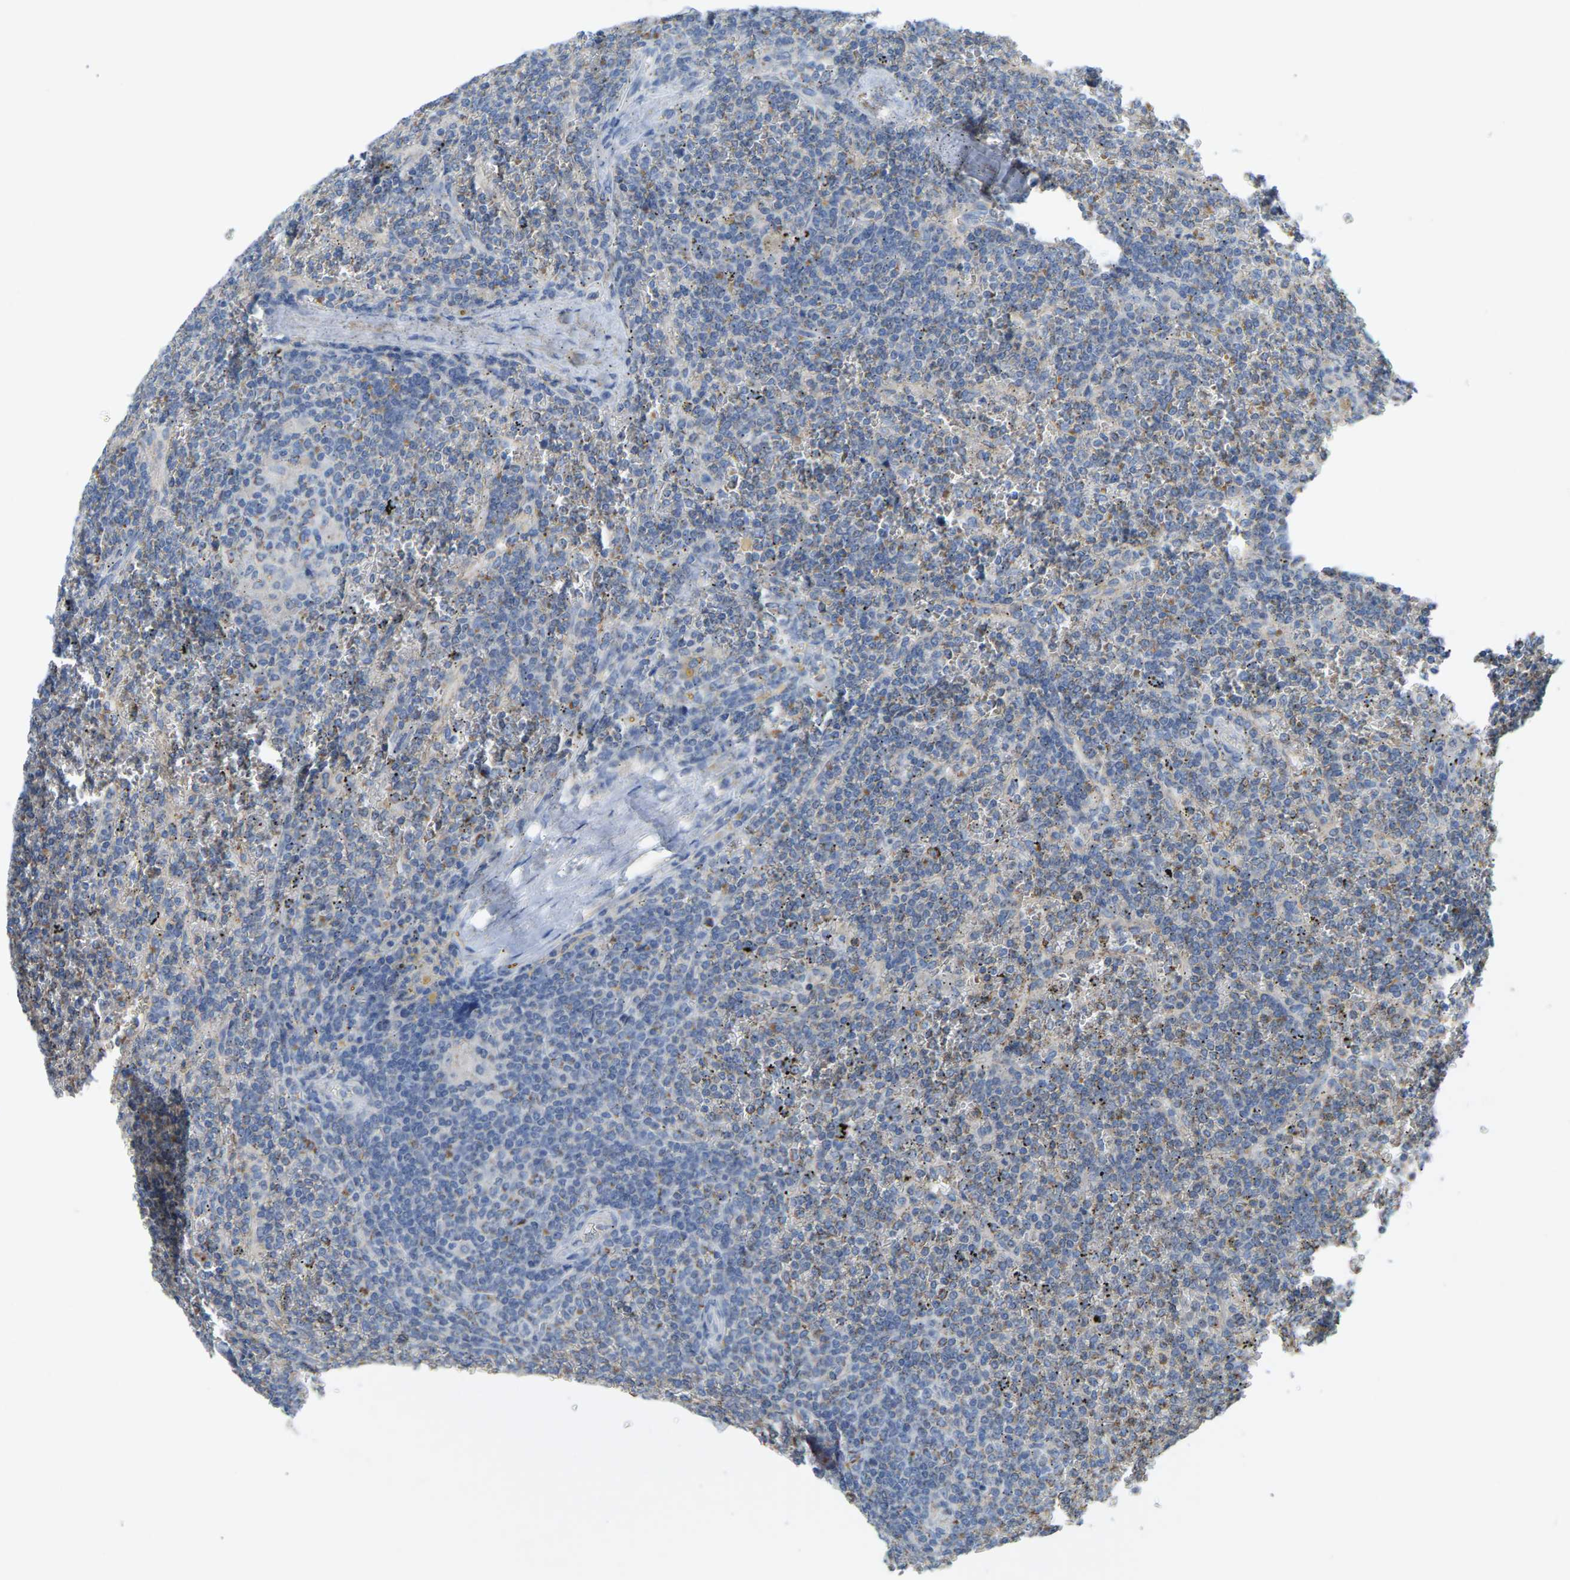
{"staining": {"intensity": "negative", "quantity": "none", "location": "none"}, "tissue": "lymphoma", "cell_type": "Tumor cells", "image_type": "cancer", "snomed": [{"axis": "morphology", "description": "Malignant lymphoma, non-Hodgkin's type, Low grade"}, {"axis": "topography", "description": "Spleen"}], "caption": "Image shows no protein staining in tumor cells of low-grade malignant lymphoma, non-Hodgkin's type tissue.", "gene": "SERPINB5", "patient": {"sex": "female", "age": 19}}